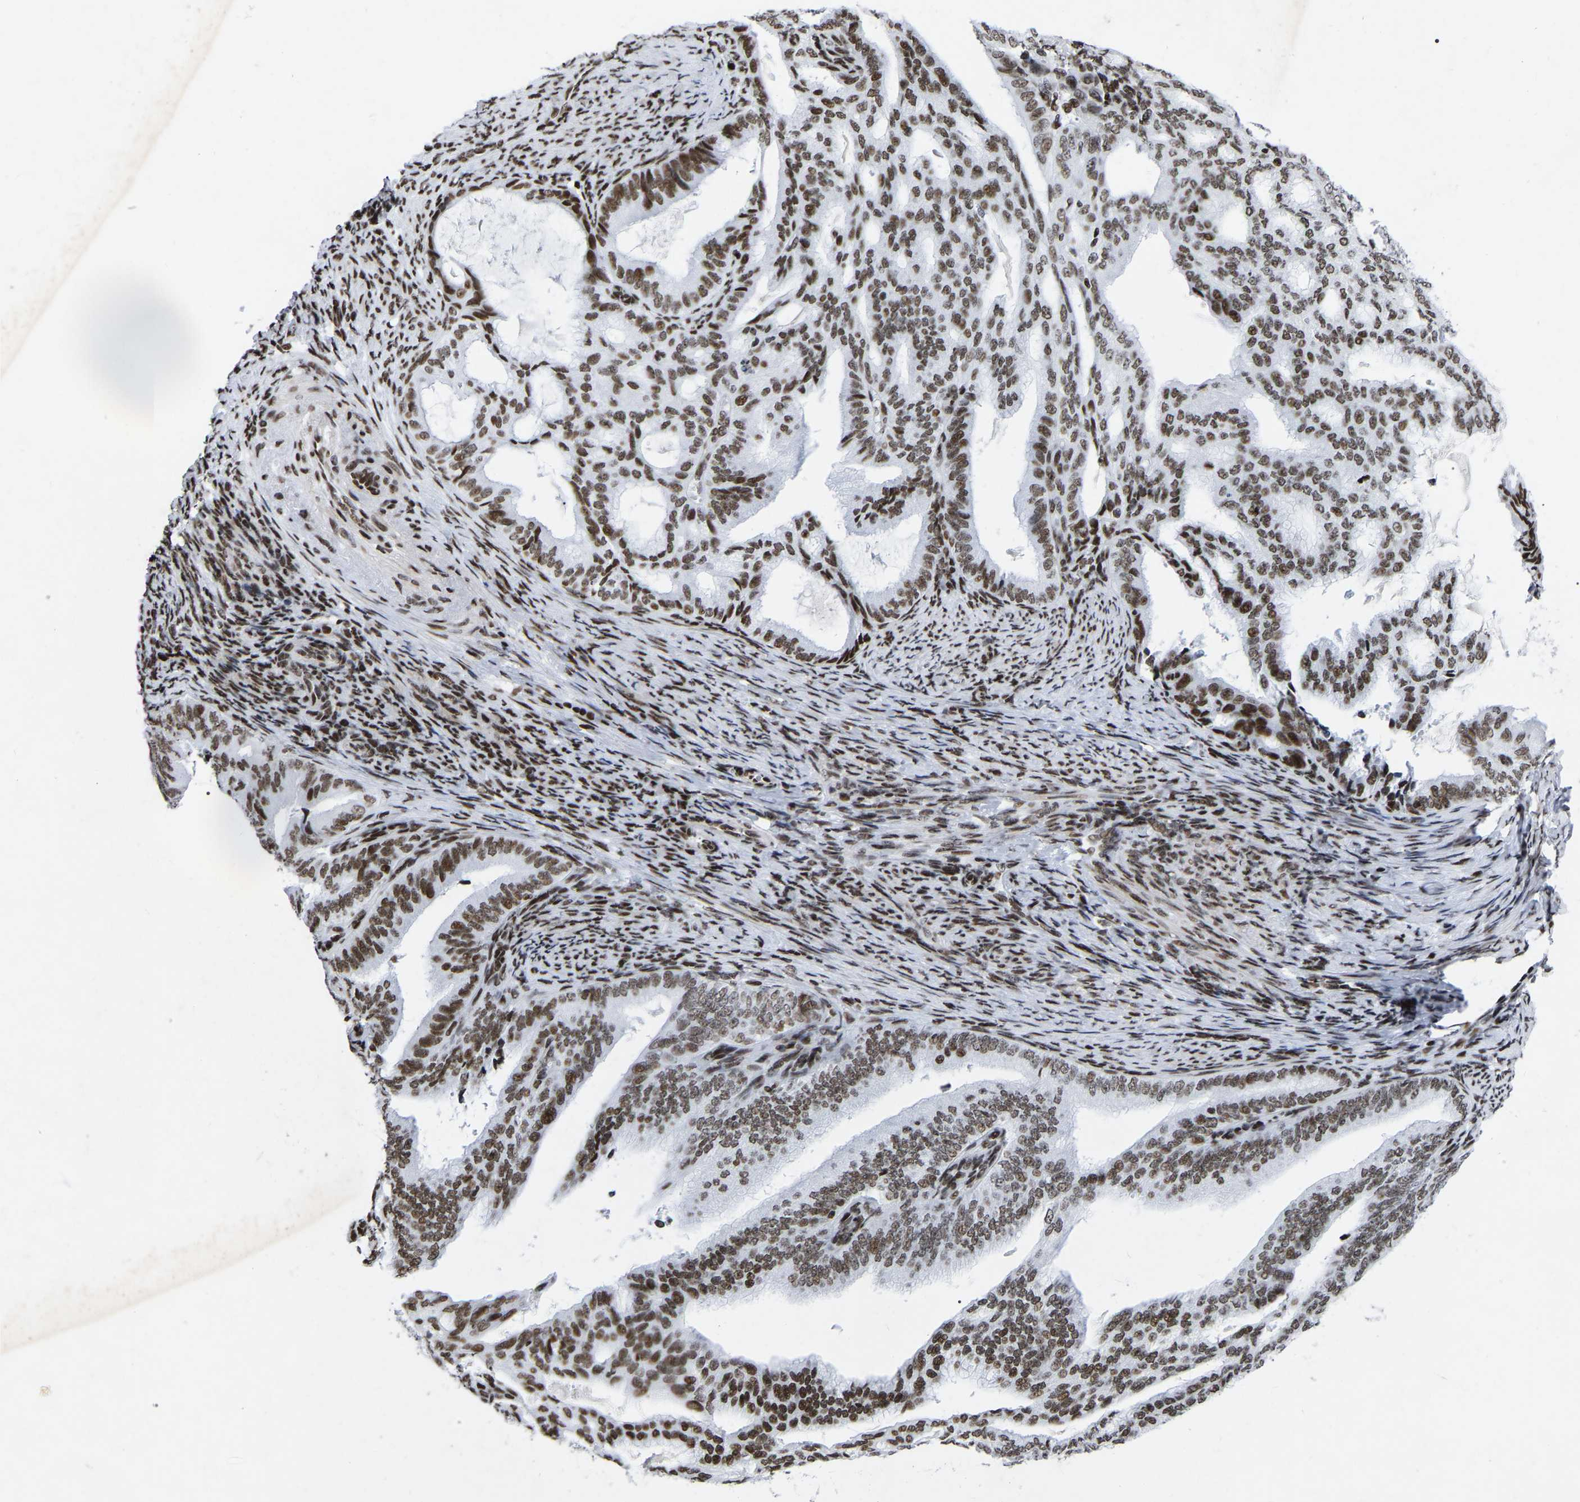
{"staining": {"intensity": "moderate", "quantity": ">75%", "location": "nuclear"}, "tissue": "endometrial cancer", "cell_type": "Tumor cells", "image_type": "cancer", "snomed": [{"axis": "morphology", "description": "Adenocarcinoma, NOS"}, {"axis": "topography", "description": "Endometrium"}], "caption": "Brown immunohistochemical staining in human endometrial cancer (adenocarcinoma) reveals moderate nuclear positivity in about >75% of tumor cells.", "gene": "PRCC", "patient": {"sex": "female", "age": 58}}